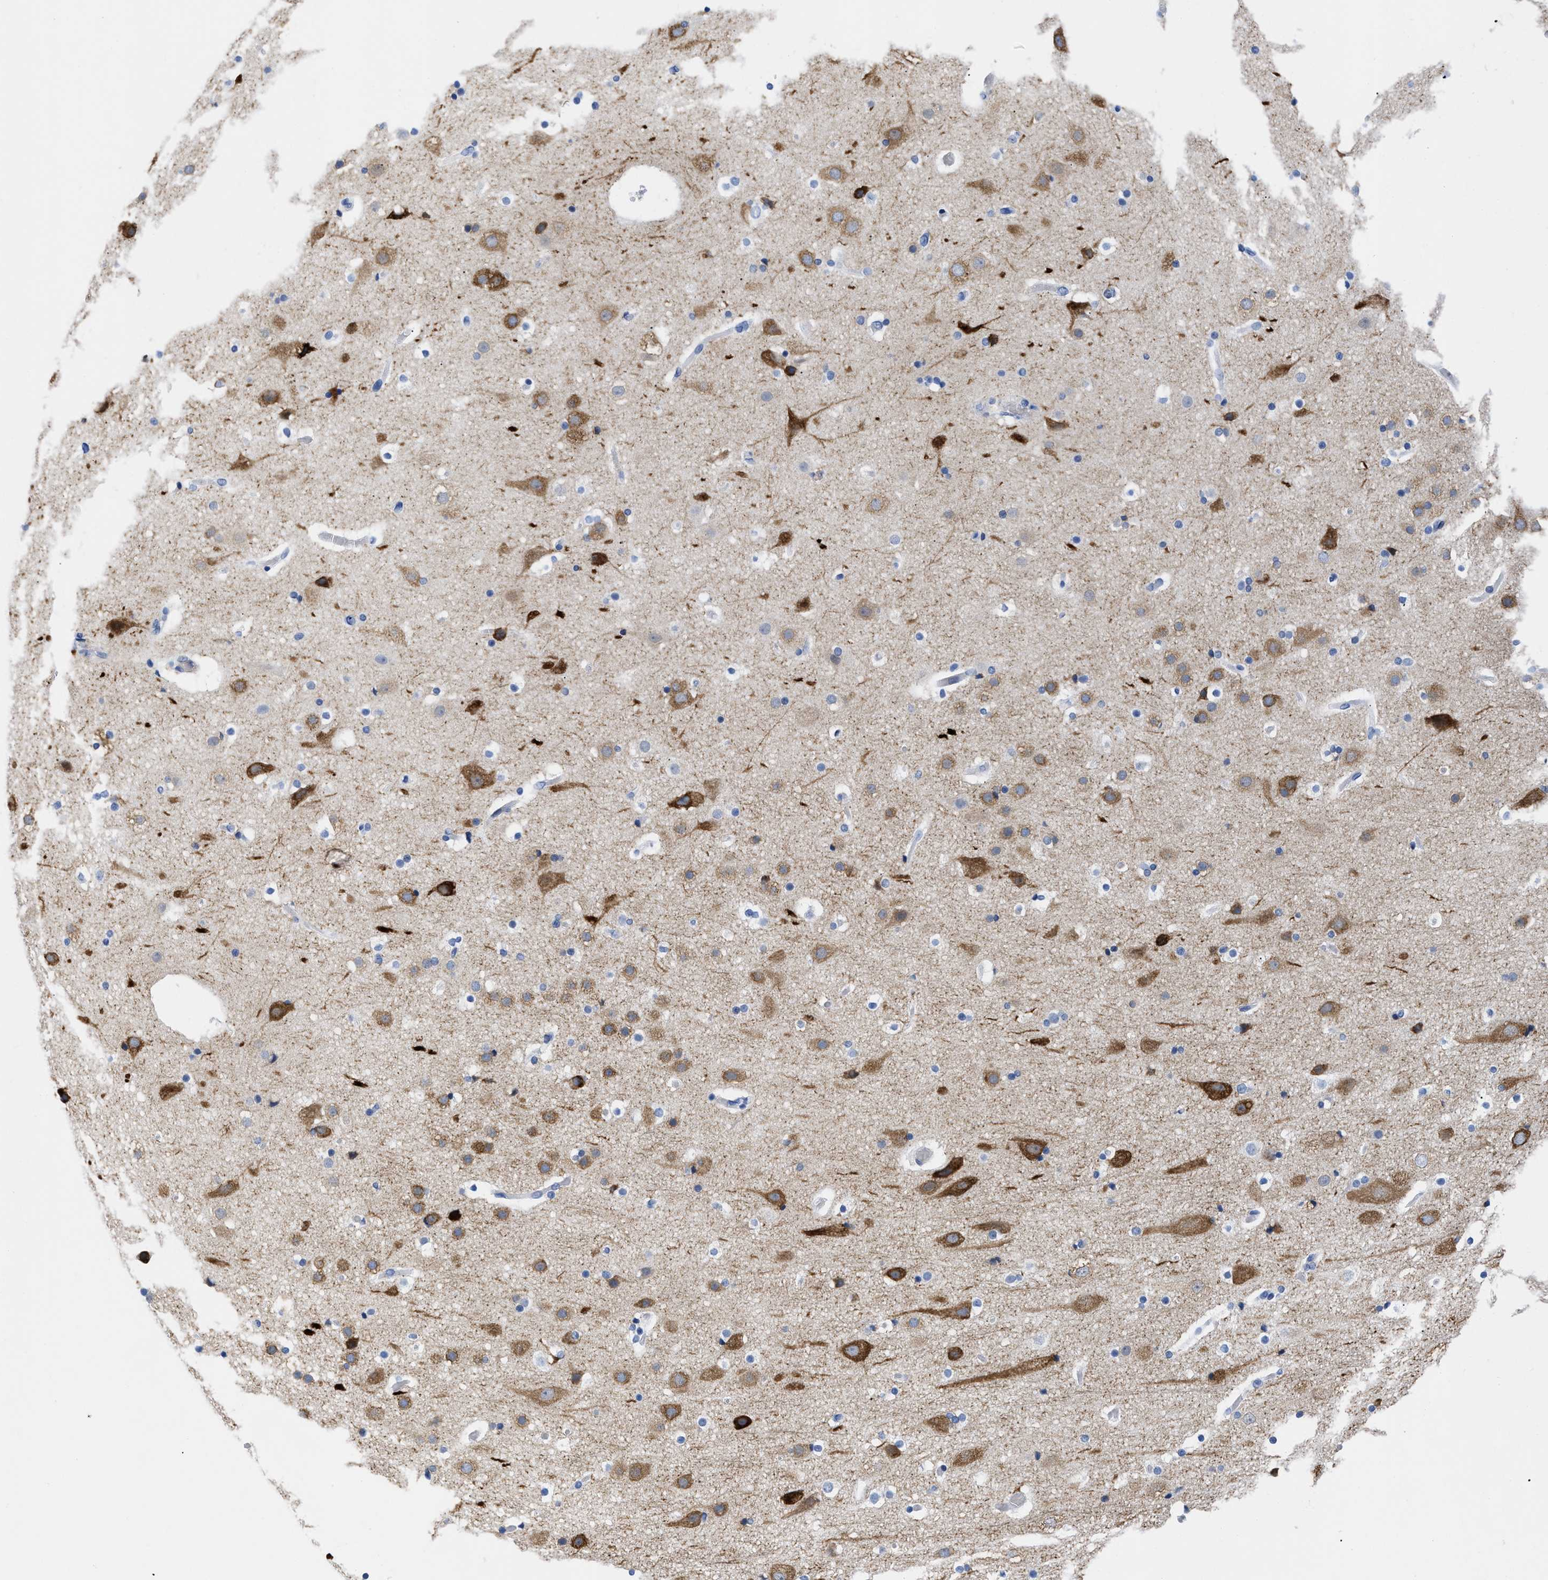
{"staining": {"intensity": "negative", "quantity": "none", "location": "none"}, "tissue": "cerebral cortex", "cell_type": "Endothelial cells", "image_type": "normal", "snomed": [{"axis": "morphology", "description": "Normal tissue, NOS"}, {"axis": "topography", "description": "Cerebral cortex"}], "caption": "Endothelial cells are negative for brown protein staining in benign cerebral cortex. The staining was performed using DAB (3,3'-diaminobenzidine) to visualize the protein expression in brown, while the nuclei were stained in blue with hematoxylin (Magnification: 20x).", "gene": "DUSP26", "patient": {"sex": "male", "age": 57}}